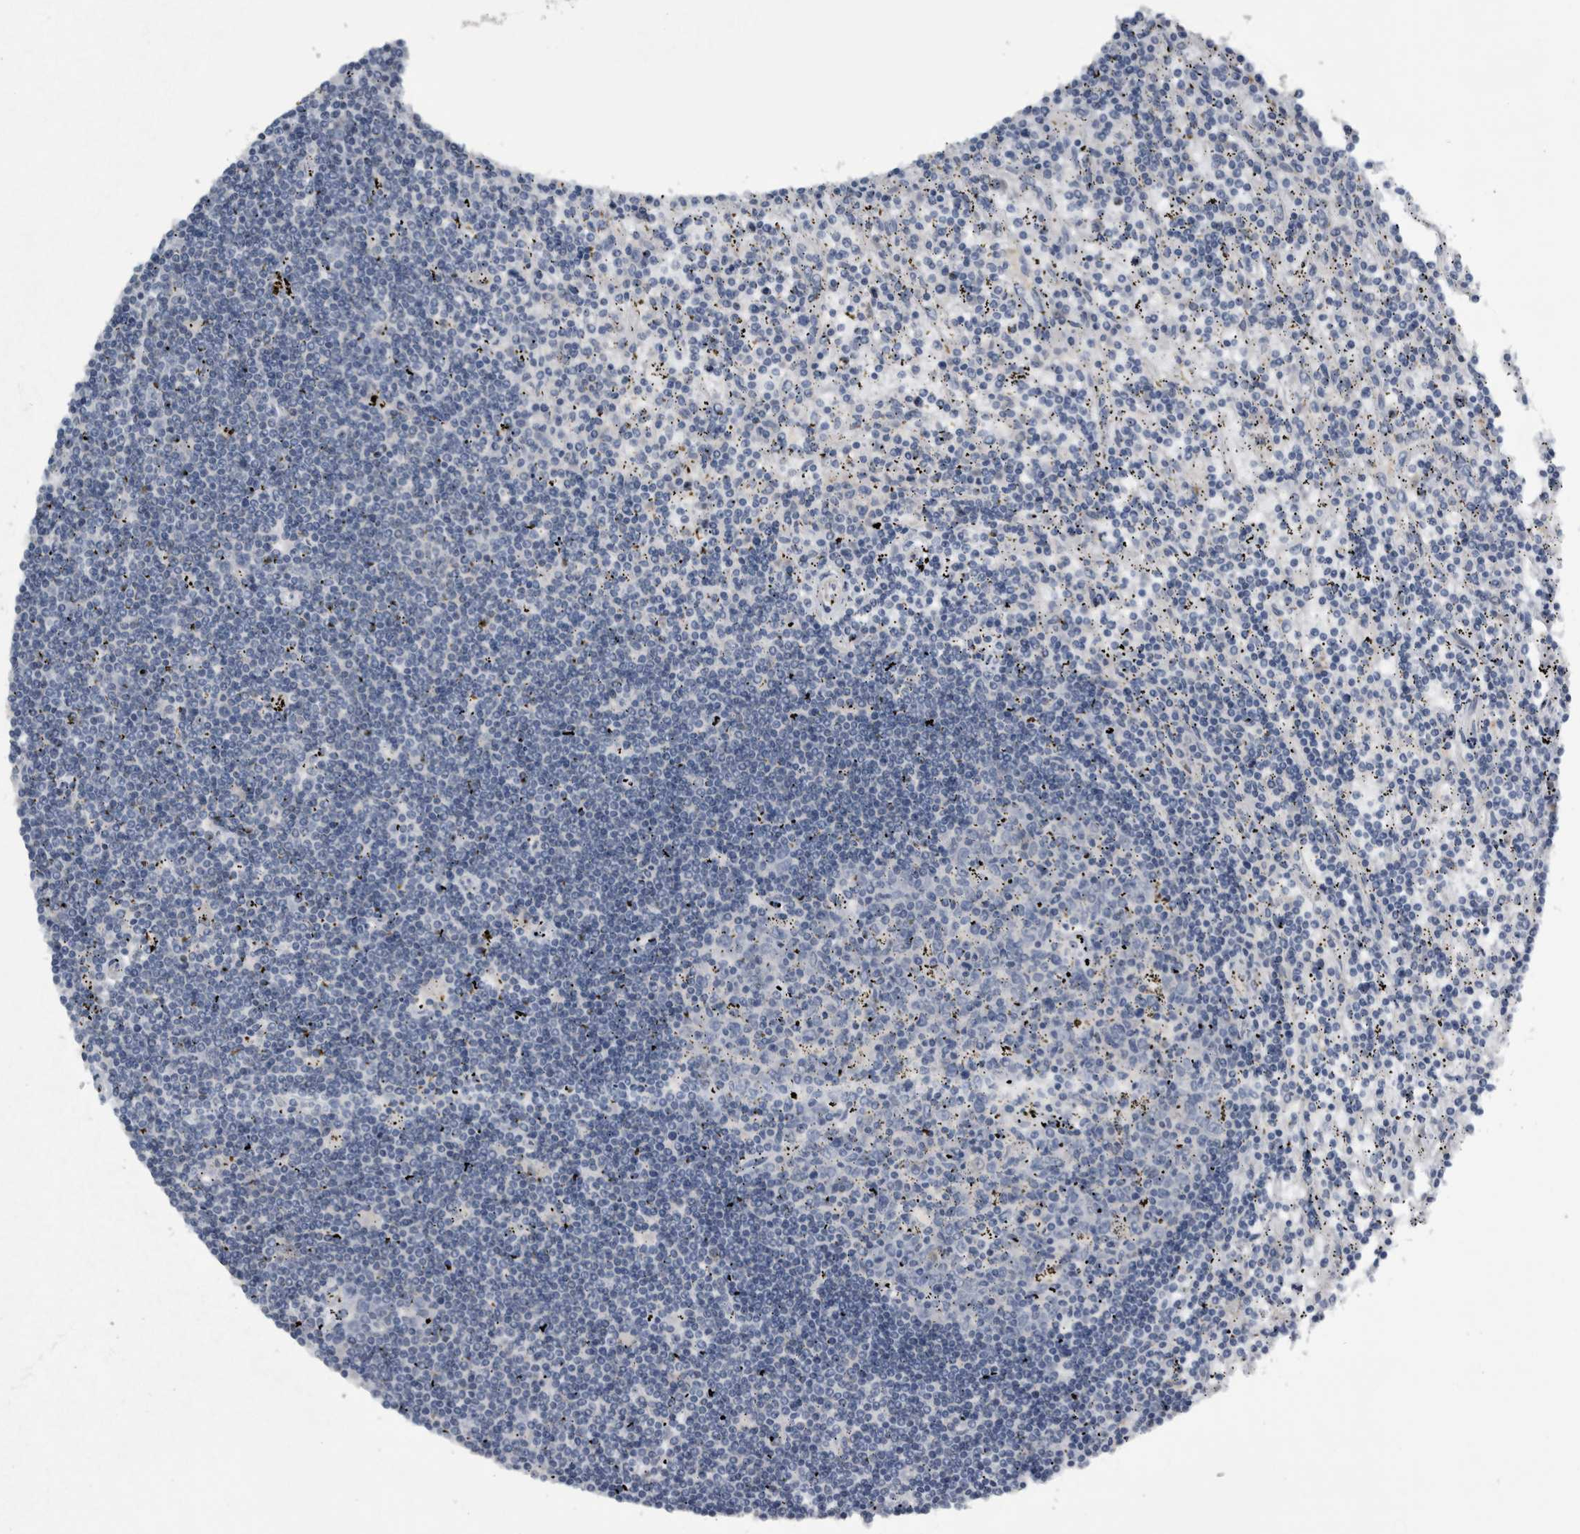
{"staining": {"intensity": "negative", "quantity": "none", "location": "none"}, "tissue": "lymphoma", "cell_type": "Tumor cells", "image_type": "cancer", "snomed": [{"axis": "morphology", "description": "Malignant lymphoma, non-Hodgkin's type, Low grade"}, {"axis": "topography", "description": "Spleen"}], "caption": "Human low-grade malignant lymphoma, non-Hodgkin's type stained for a protein using immunohistochemistry shows no positivity in tumor cells.", "gene": "NT5C2", "patient": {"sex": "male", "age": 76}}